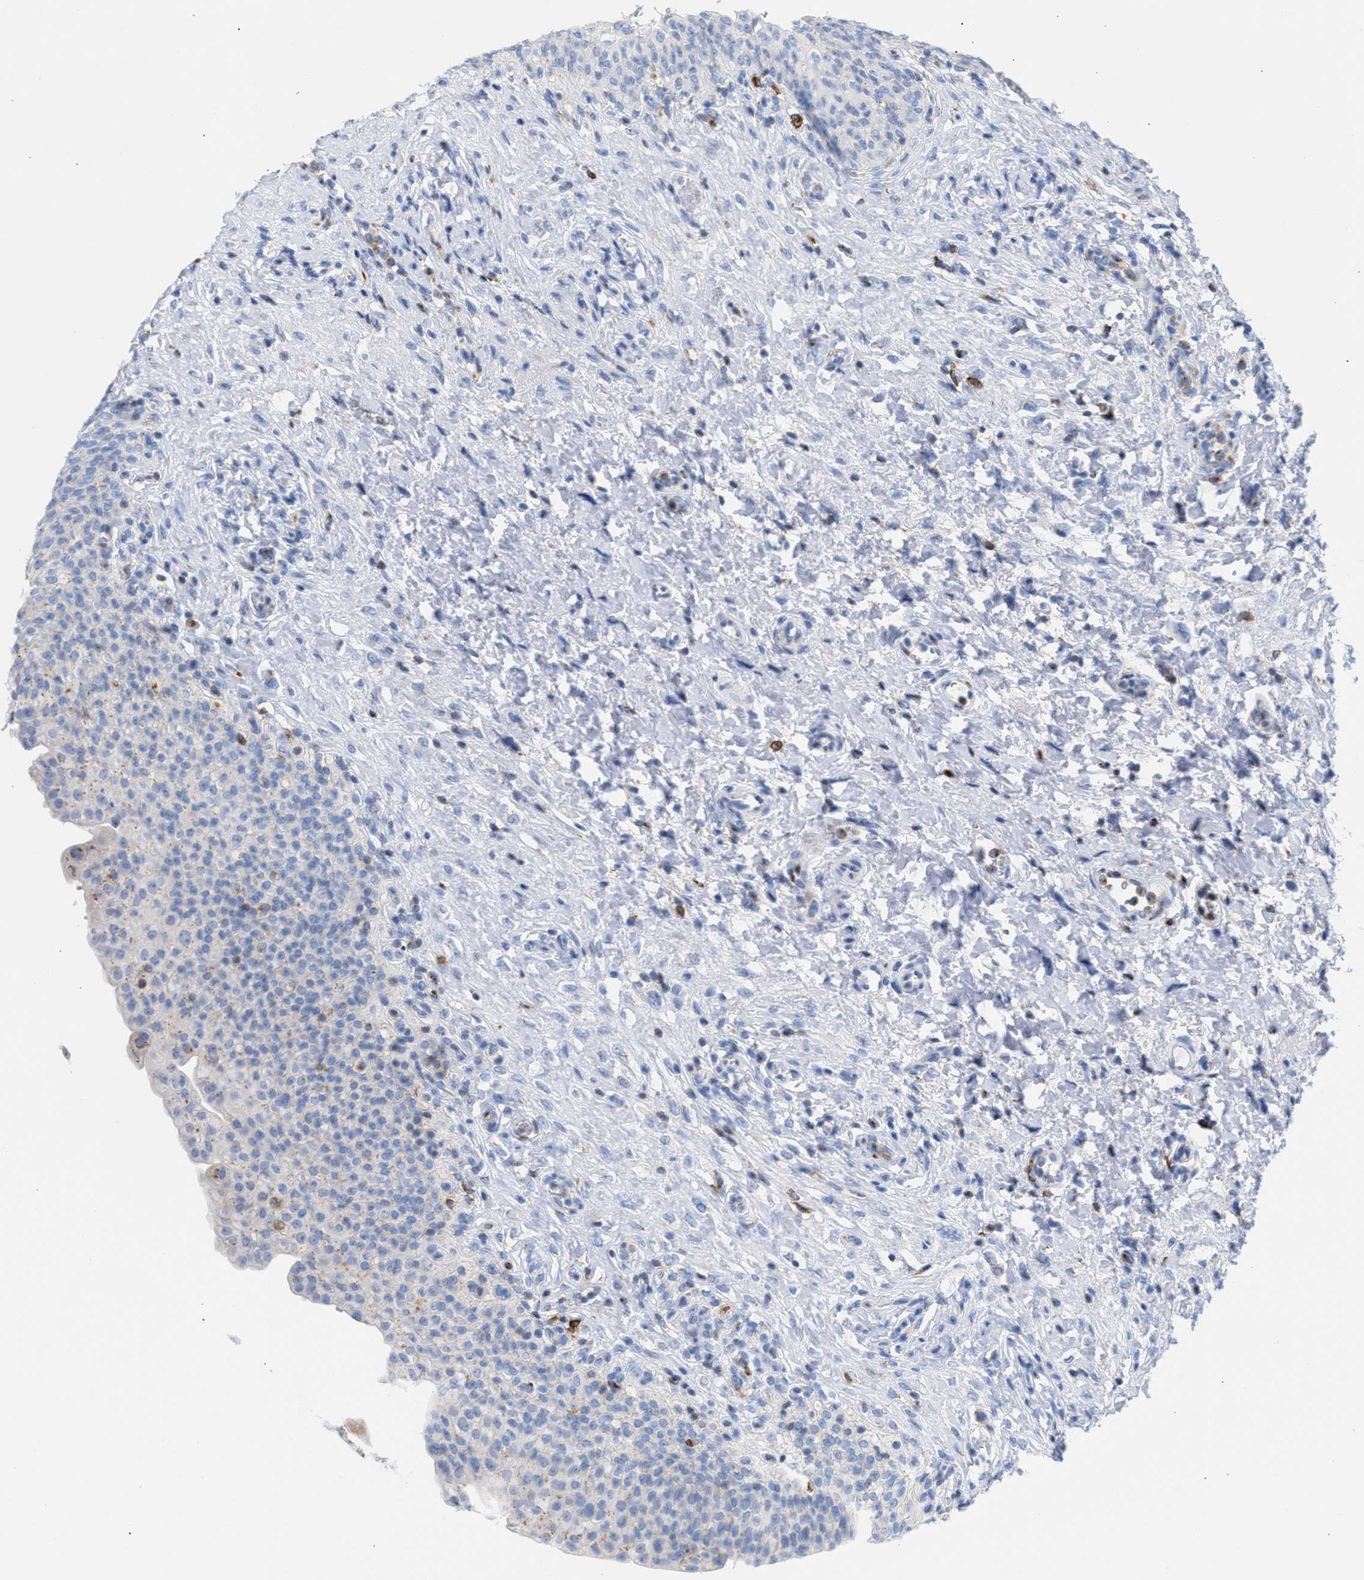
{"staining": {"intensity": "negative", "quantity": "none", "location": "none"}, "tissue": "urinary bladder", "cell_type": "Urothelial cells", "image_type": "normal", "snomed": [{"axis": "morphology", "description": "Urothelial carcinoma, High grade"}, {"axis": "topography", "description": "Urinary bladder"}], "caption": "The micrograph reveals no staining of urothelial cells in unremarkable urinary bladder. (DAB (3,3'-diaminobenzidine) immunohistochemistry (IHC) visualized using brightfield microscopy, high magnification).", "gene": "TACC3", "patient": {"sex": "male", "age": 46}}